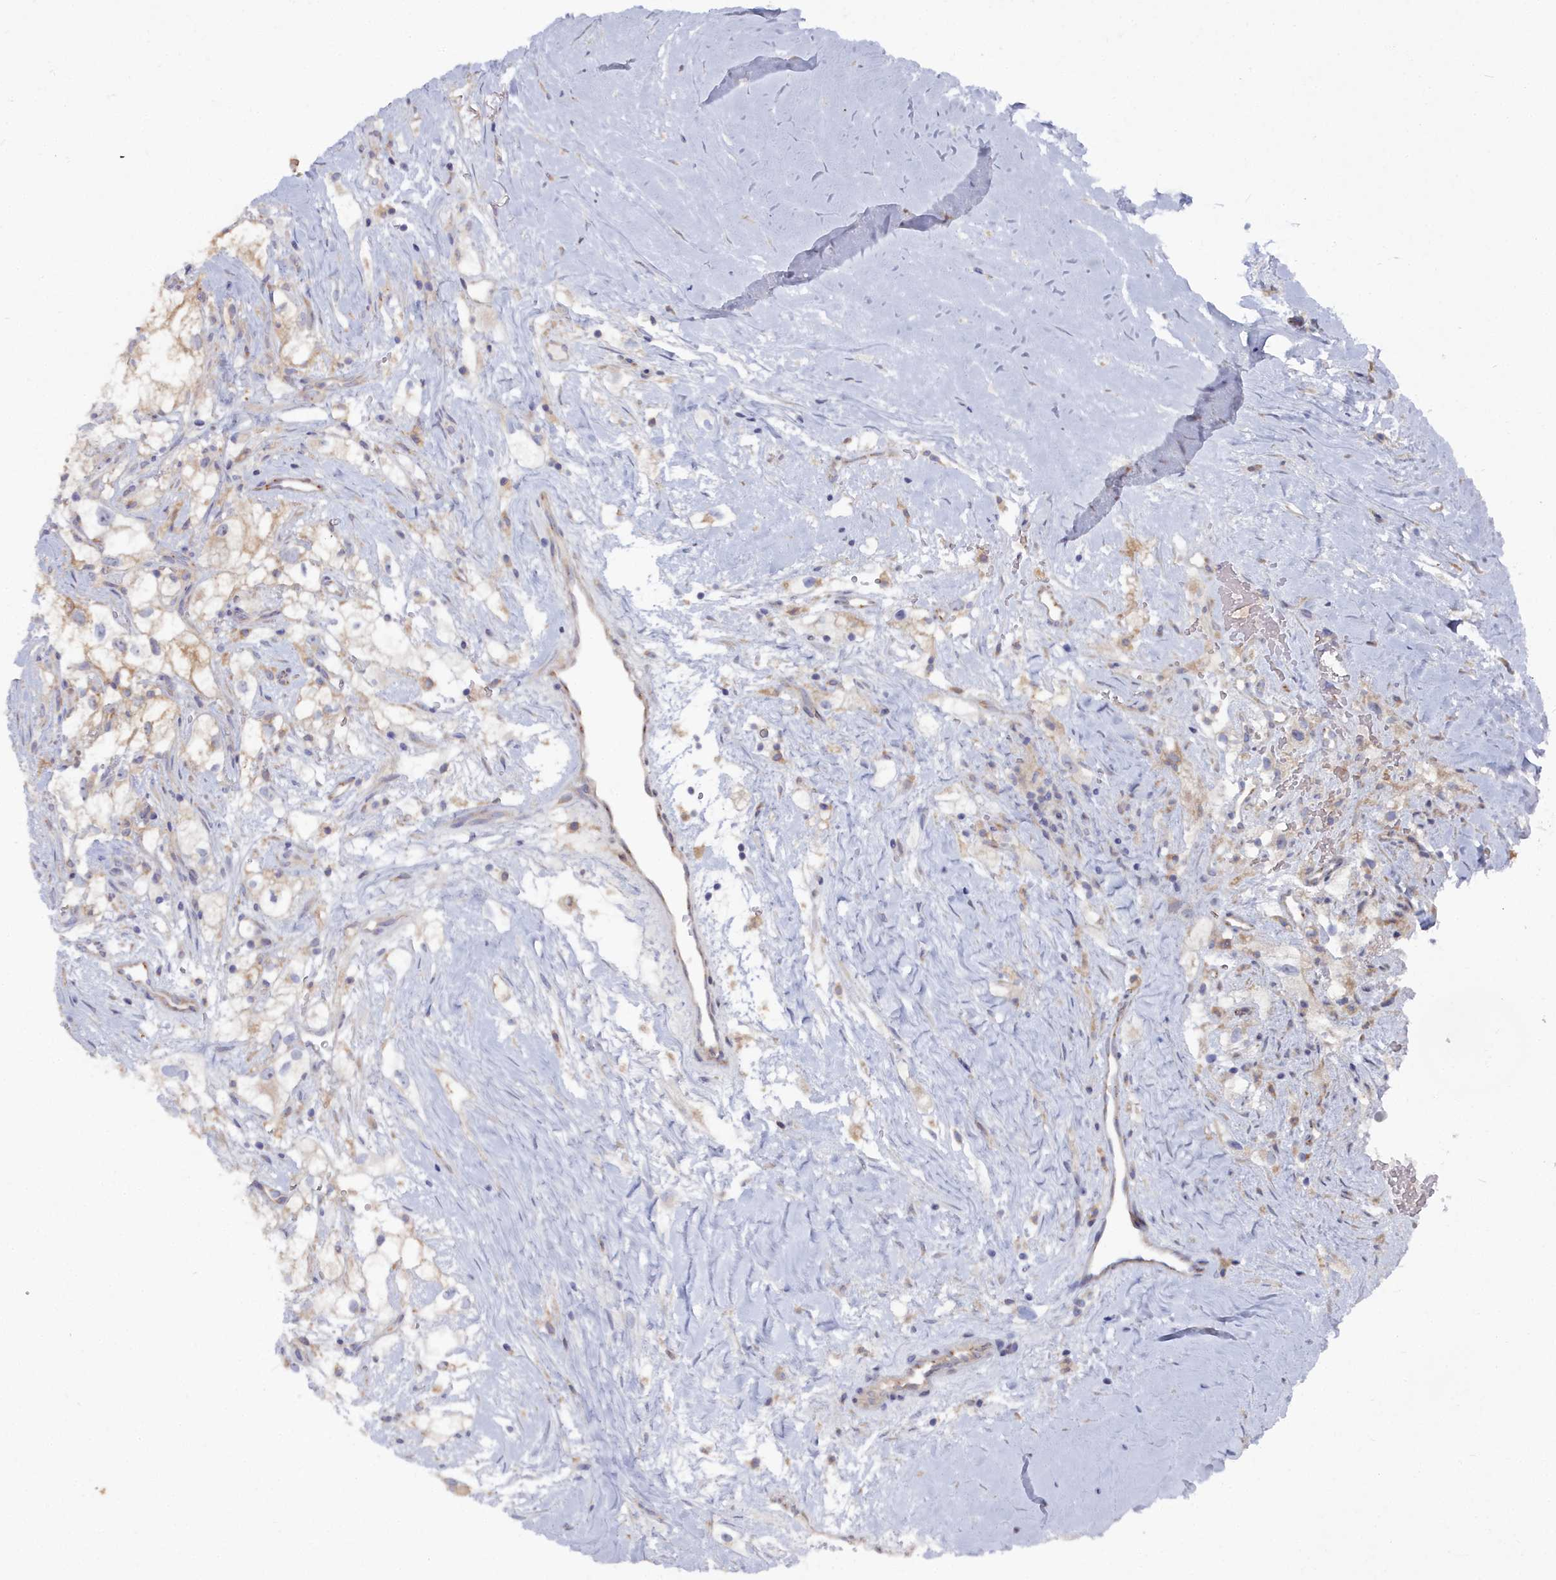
{"staining": {"intensity": "strong", "quantity": "25%-75%", "location": "cytoplasmic/membranous"}, "tissue": "renal cancer", "cell_type": "Tumor cells", "image_type": "cancer", "snomed": [{"axis": "morphology", "description": "Adenocarcinoma, NOS"}, {"axis": "topography", "description": "Kidney"}], "caption": "Human renal cancer stained for a protein (brown) displays strong cytoplasmic/membranous positive positivity in about 25%-75% of tumor cells.", "gene": "CCDC149", "patient": {"sex": "male", "age": 59}}